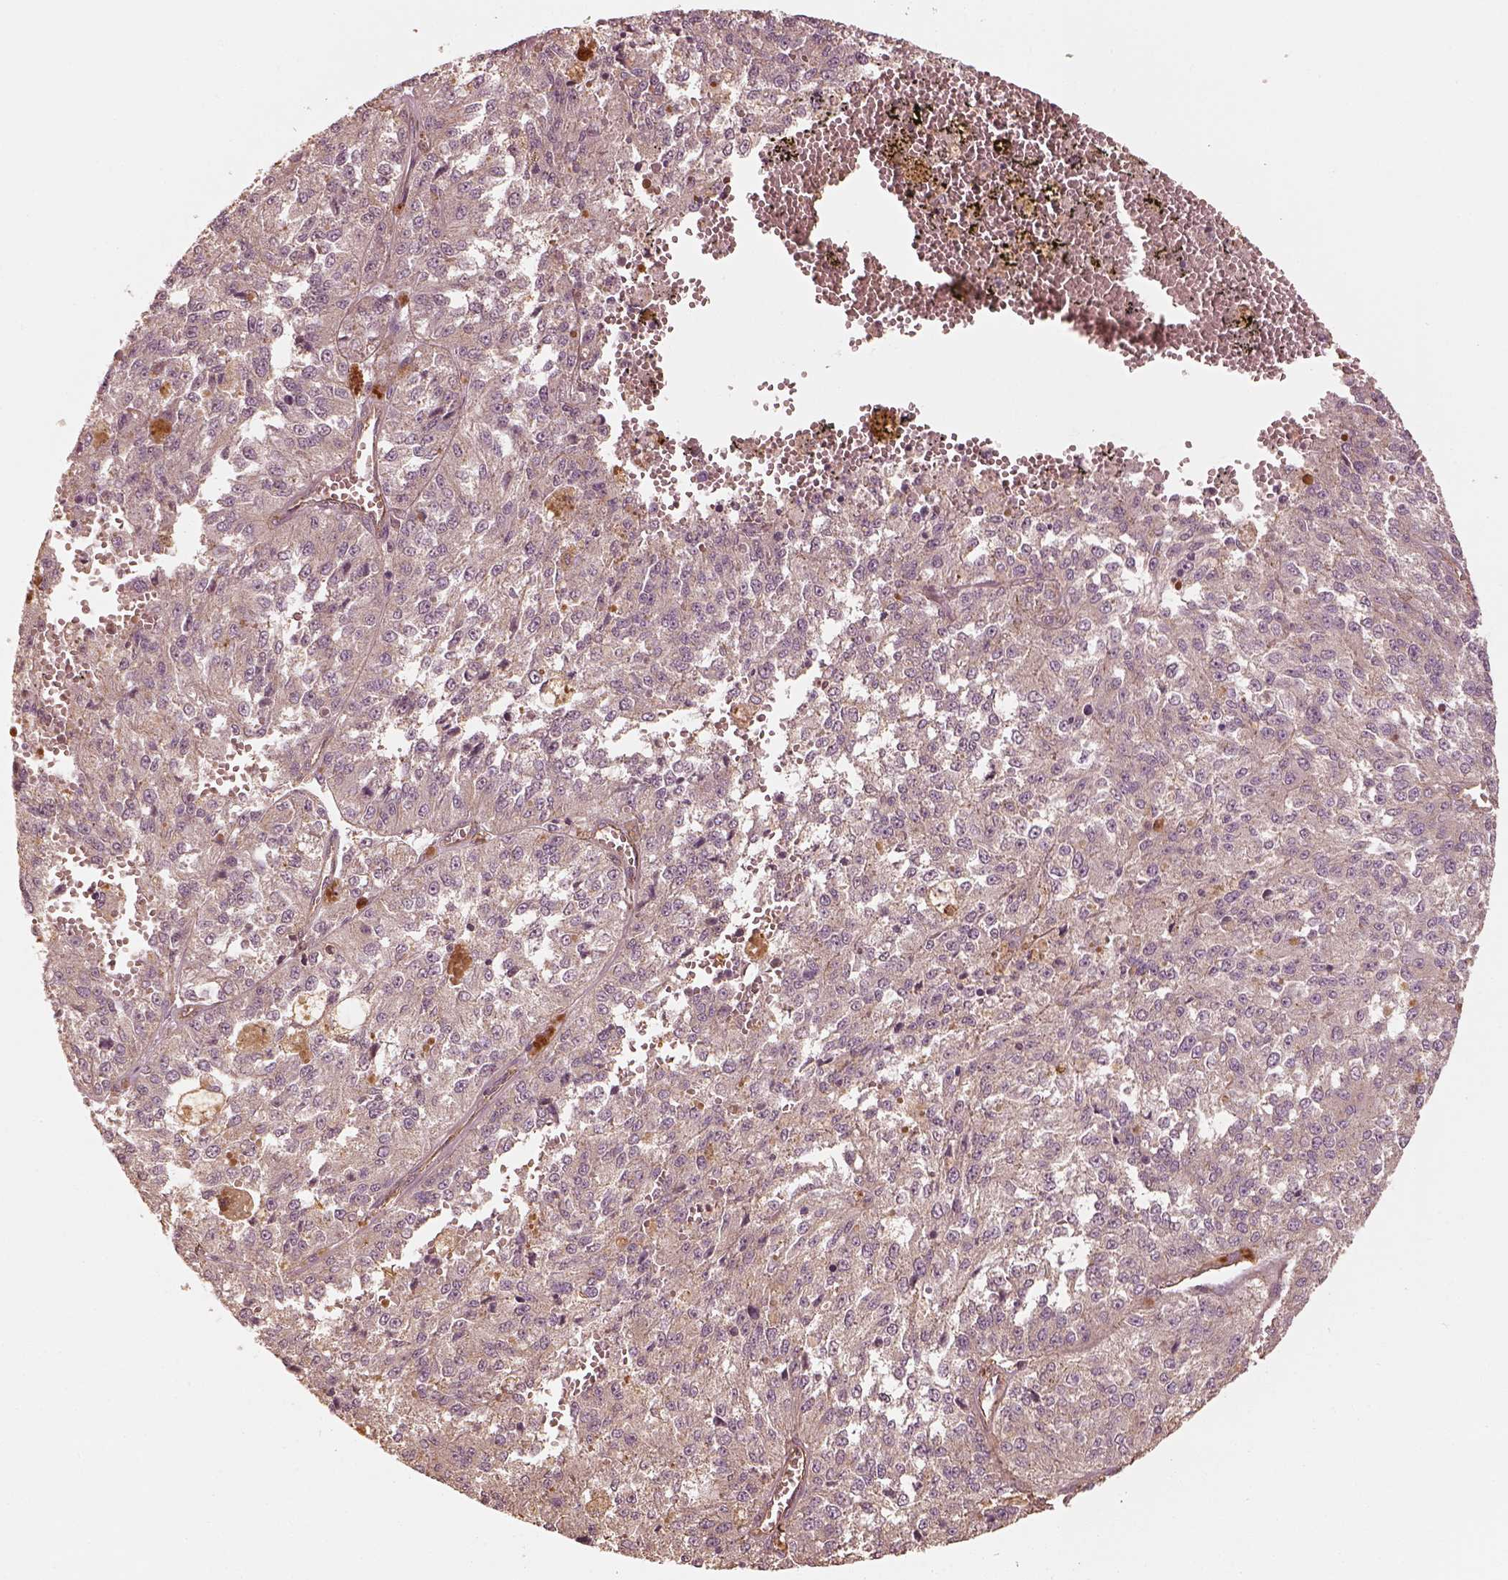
{"staining": {"intensity": "negative", "quantity": "none", "location": "none"}, "tissue": "melanoma", "cell_type": "Tumor cells", "image_type": "cancer", "snomed": [{"axis": "morphology", "description": "Malignant melanoma, Metastatic site"}, {"axis": "topography", "description": "Lymph node"}], "caption": "Protein analysis of melanoma shows no significant expression in tumor cells. Brightfield microscopy of immunohistochemistry stained with DAB (brown) and hematoxylin (blue), captured at high magnification.", "gene": "WDR7", "patient": {"sex": "female", "age": 64}}